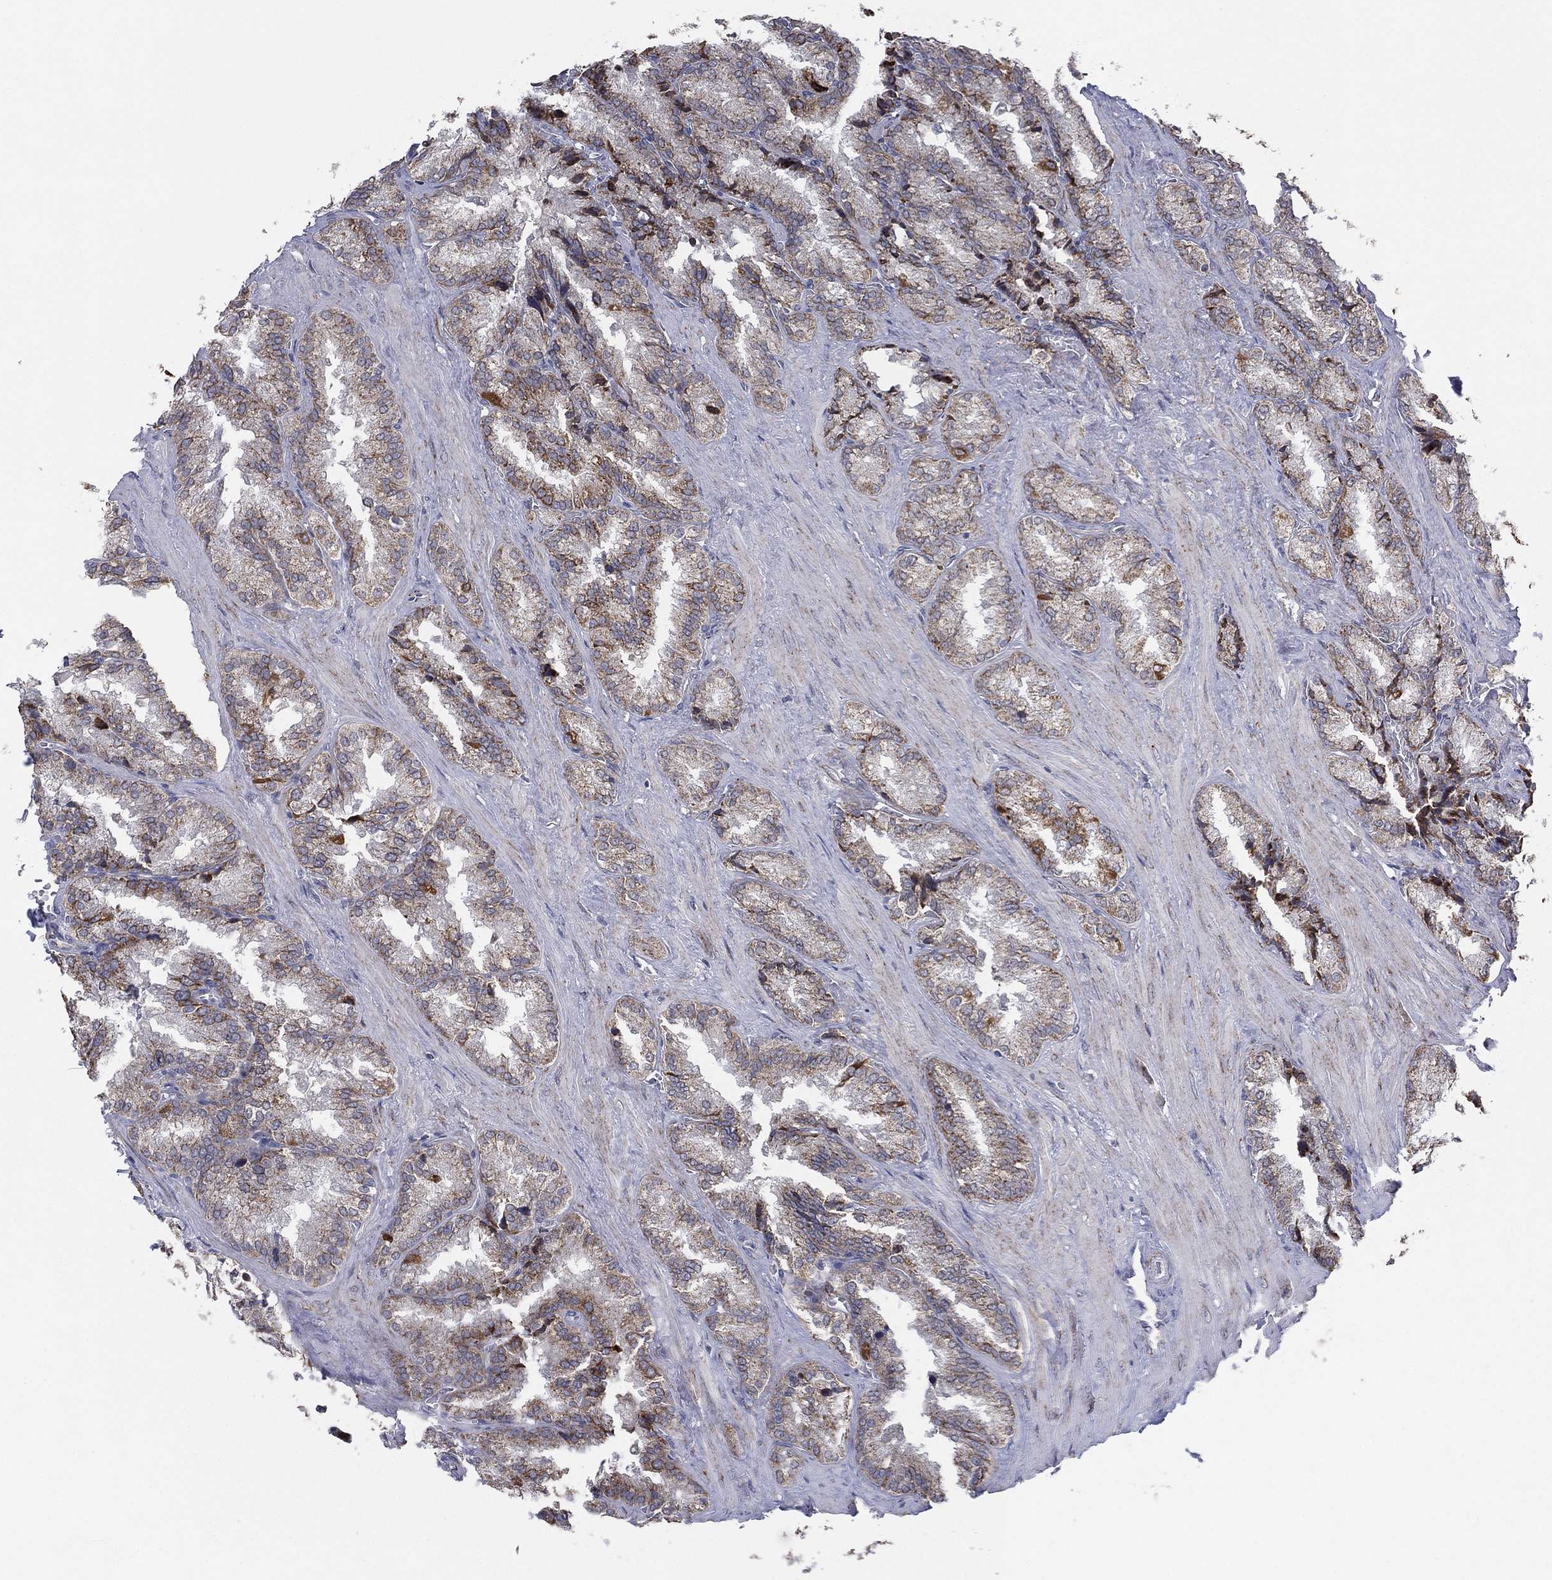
{"staining": {"intensity": "moderate", "quantity": "<25%", "location": "cytoplasmic/membranous"}, "tissue": "seminal vesicle", "cell_type": "Glandular cells", "image_type": "normal", "snomed": [{"axis": "morphology", "description": "Normal tissue, NOS"}, {"axis": "topography", "description": "Seminal veicle"}], "caption": "This image shows IHC staining of benign seminal vesicle, with low moderate cytoplasmic/membranous positivity in about <25% of glandular cells.", "gene": "PSMG4", "patient": {"sex": "male", "age": 37}}